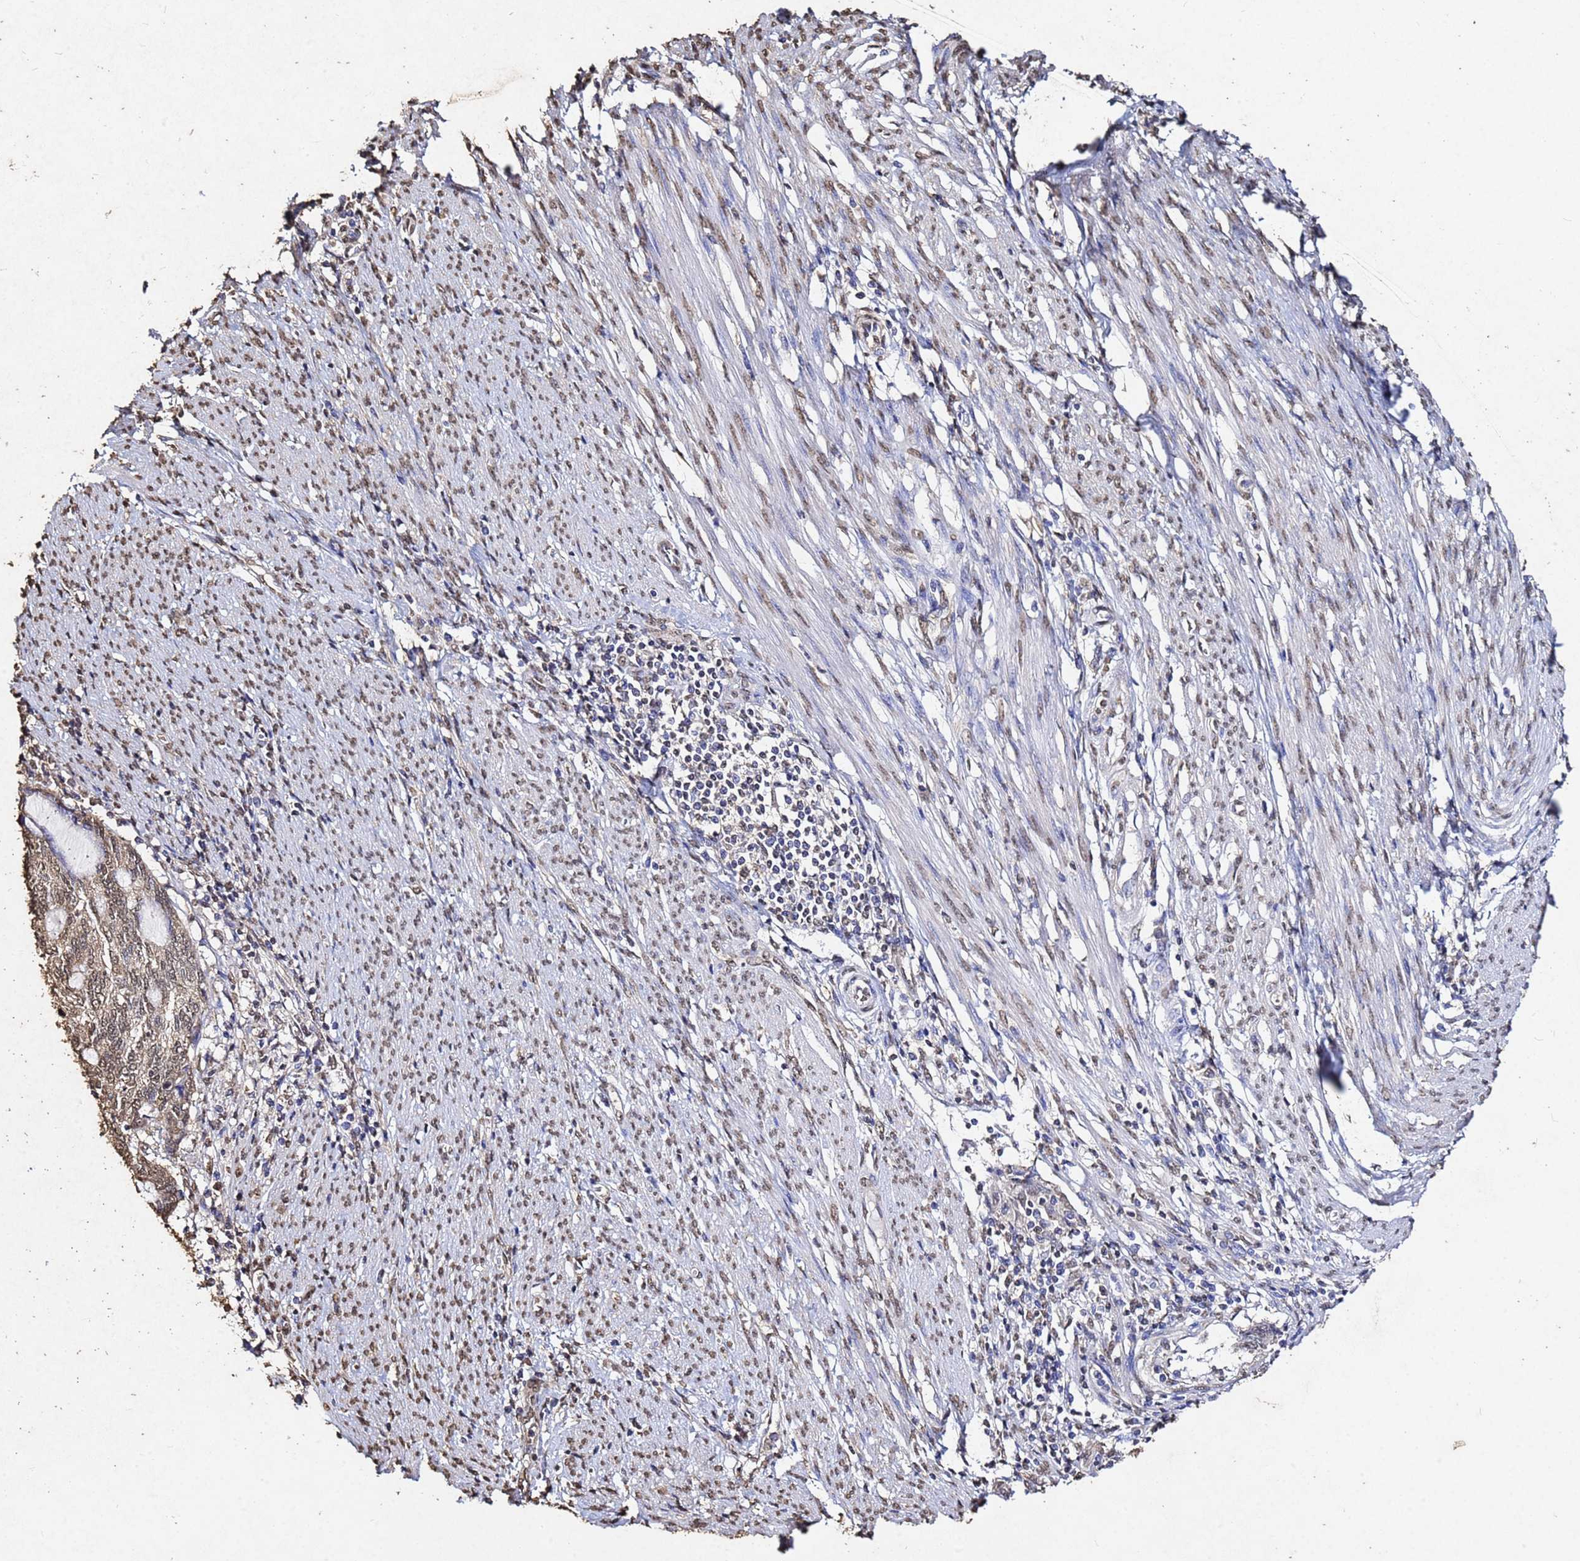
{"staining": {"intensity": "weak", "quantity": "25%-75%", "location": "nuclear"}, "tissue": "endometrial cancer", "cell_type": "Tumor cells", "image_type": "cancer", "snomed": [{"axis": "morphology", "description": "Adenocarcinoma, NOS"}, {"axis": "topography", "description": "Uterus"}, {"axis": "topography", "description": "Endometrium"}], "caption": "This photomicrograph exhibits IHC staining of adenocarcinoma (endometrial), with low weak nuclear expression in about 25%-75% of tumor cells.", "gene": "MYOCD", "patient": {"sex": "female", "age": 70}}